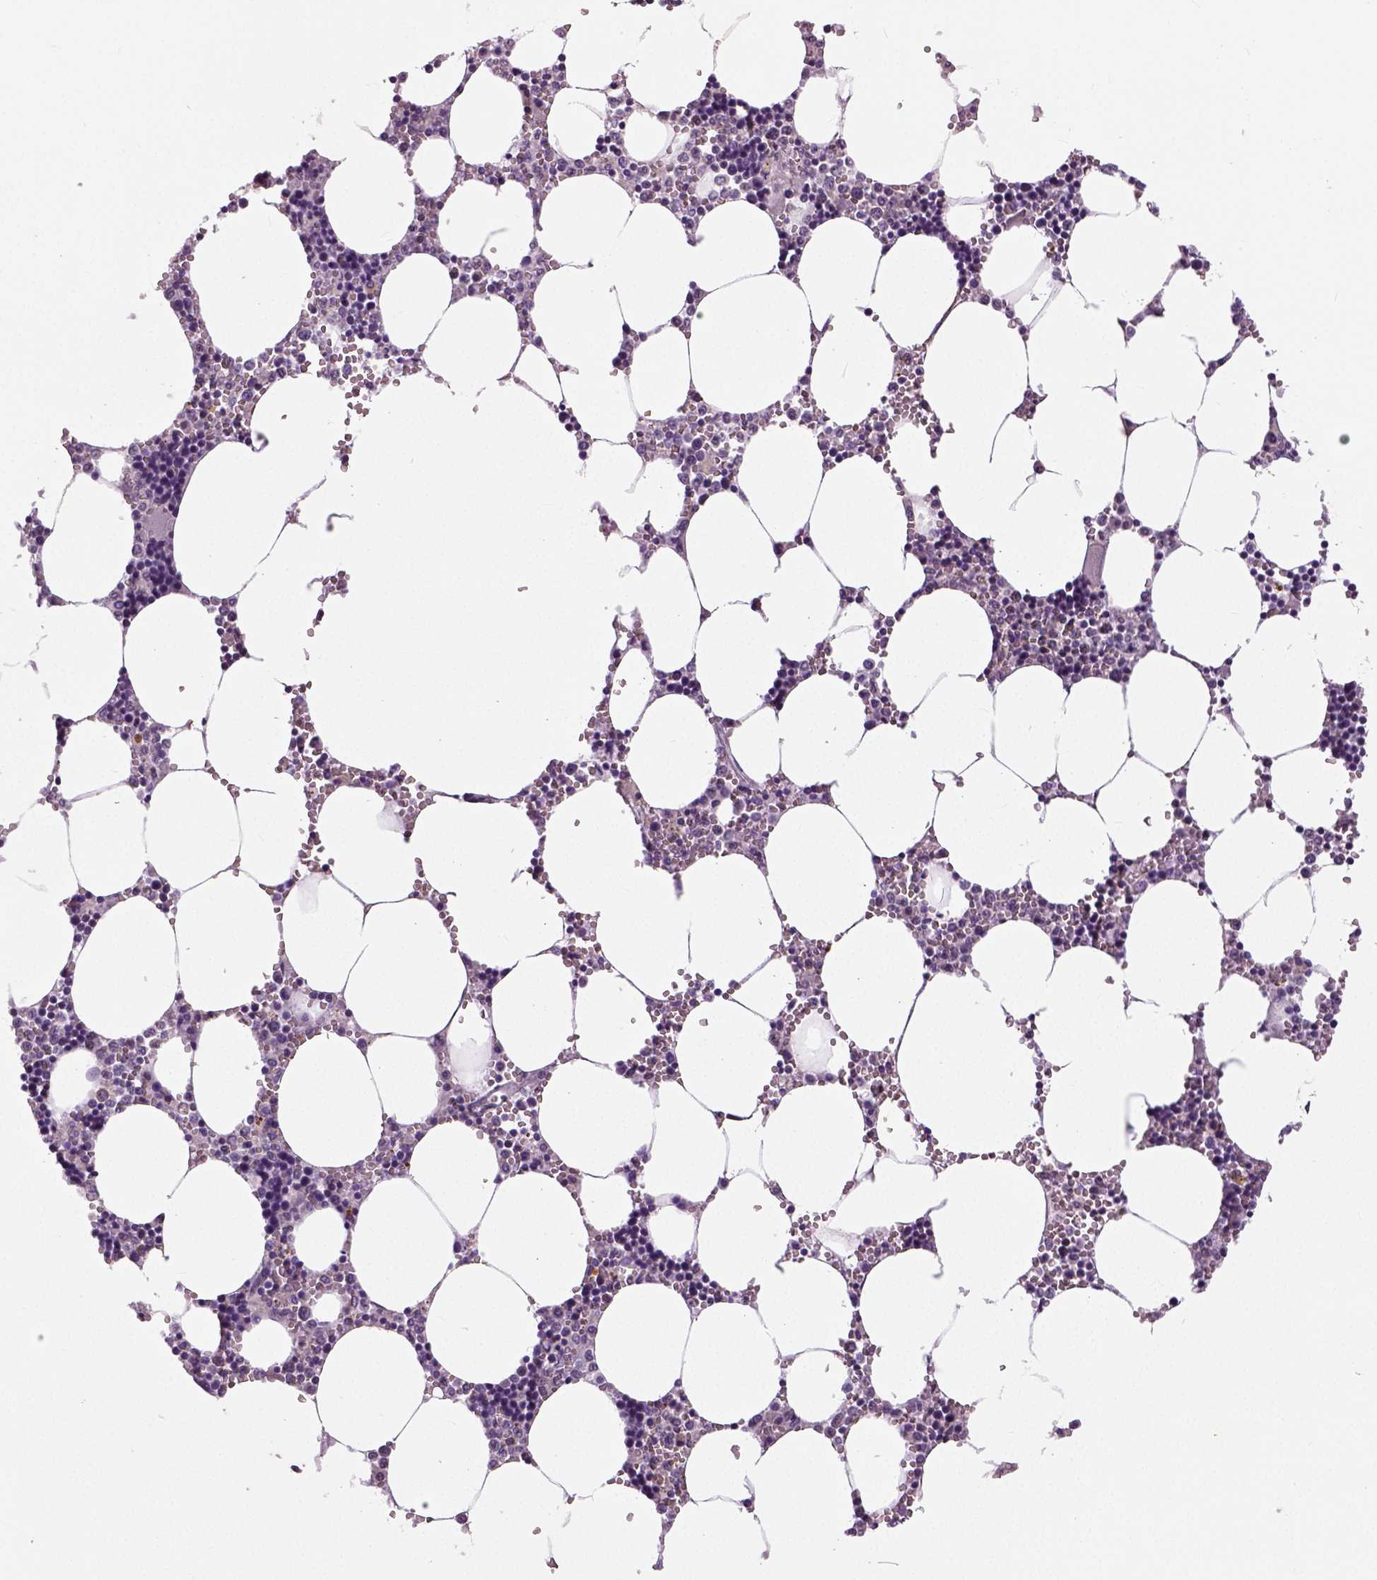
{"staining": {"intensity": "negative", "quantity": "none", "location": "none"}, "tissue": "bone marrow", "cell_type": "Hematopoietic cells", "image_type": "normal", "snomed": [{"axis": "morphology", "description": "Normal tissue, NOS"}, {"axis": "topography", "description": "Bone marrow"}], "caption": "Bone marrow stained for a protein using immunohistochemistry (IHC) reveals no positivity hematopoietic cells.", "gene": "NECAB1", "patient": {"sex": "male", "age": 54}}